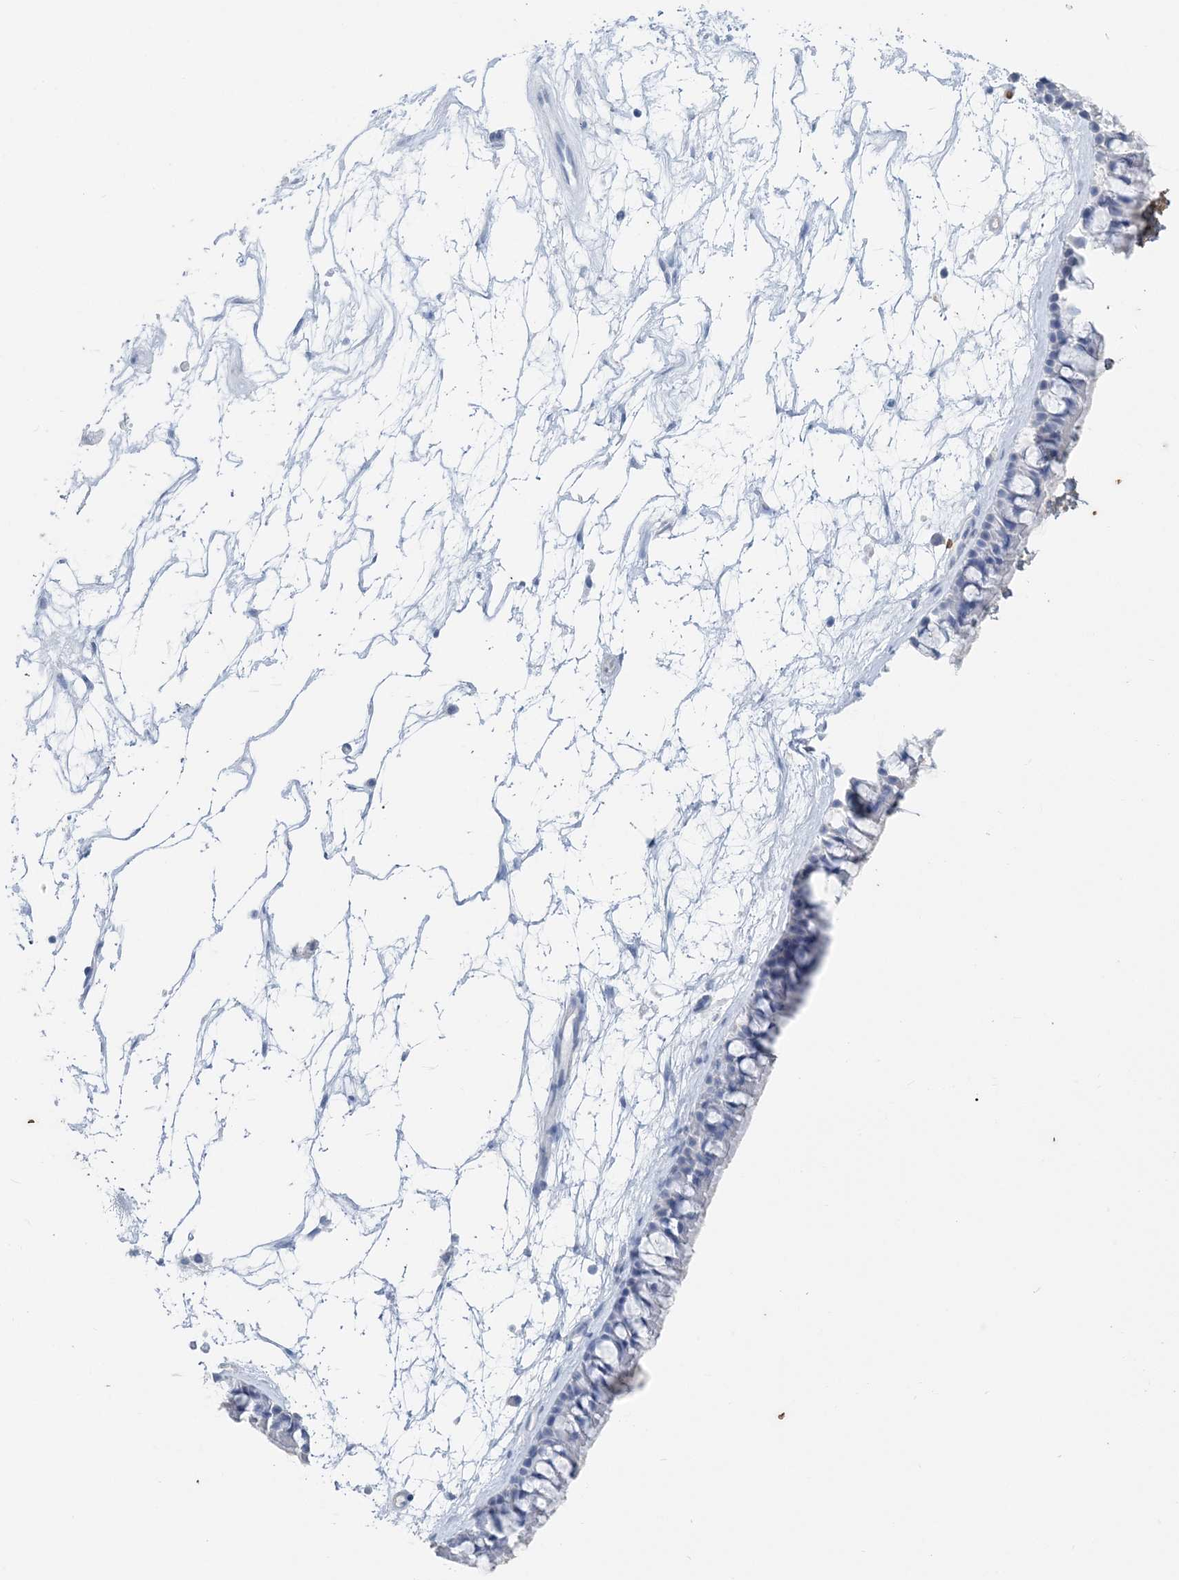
{"staining": {"intensity": "negative", "quantity": "none", "location": "none"}, "tissue": "nasopharynx", "cell_type": "Respiratory epithelial cells", "image_type": "normal", "snomed": [{"axis": "morphology", "description": "Normal tissue, NOS"}, {"axis": "topography", "description": "Nasopharynx"}], "caption": "Immunohistochemistry (IHC) micrograph of benign nasopharynx stained for a protein (brown), which reveals no expression in respiratory epithelial cells. (Brightfield microscopy of DAB immunohistochemistry at high magnification).", "gene": "HBD", "patient": {"sex": "male", "age": 64}}